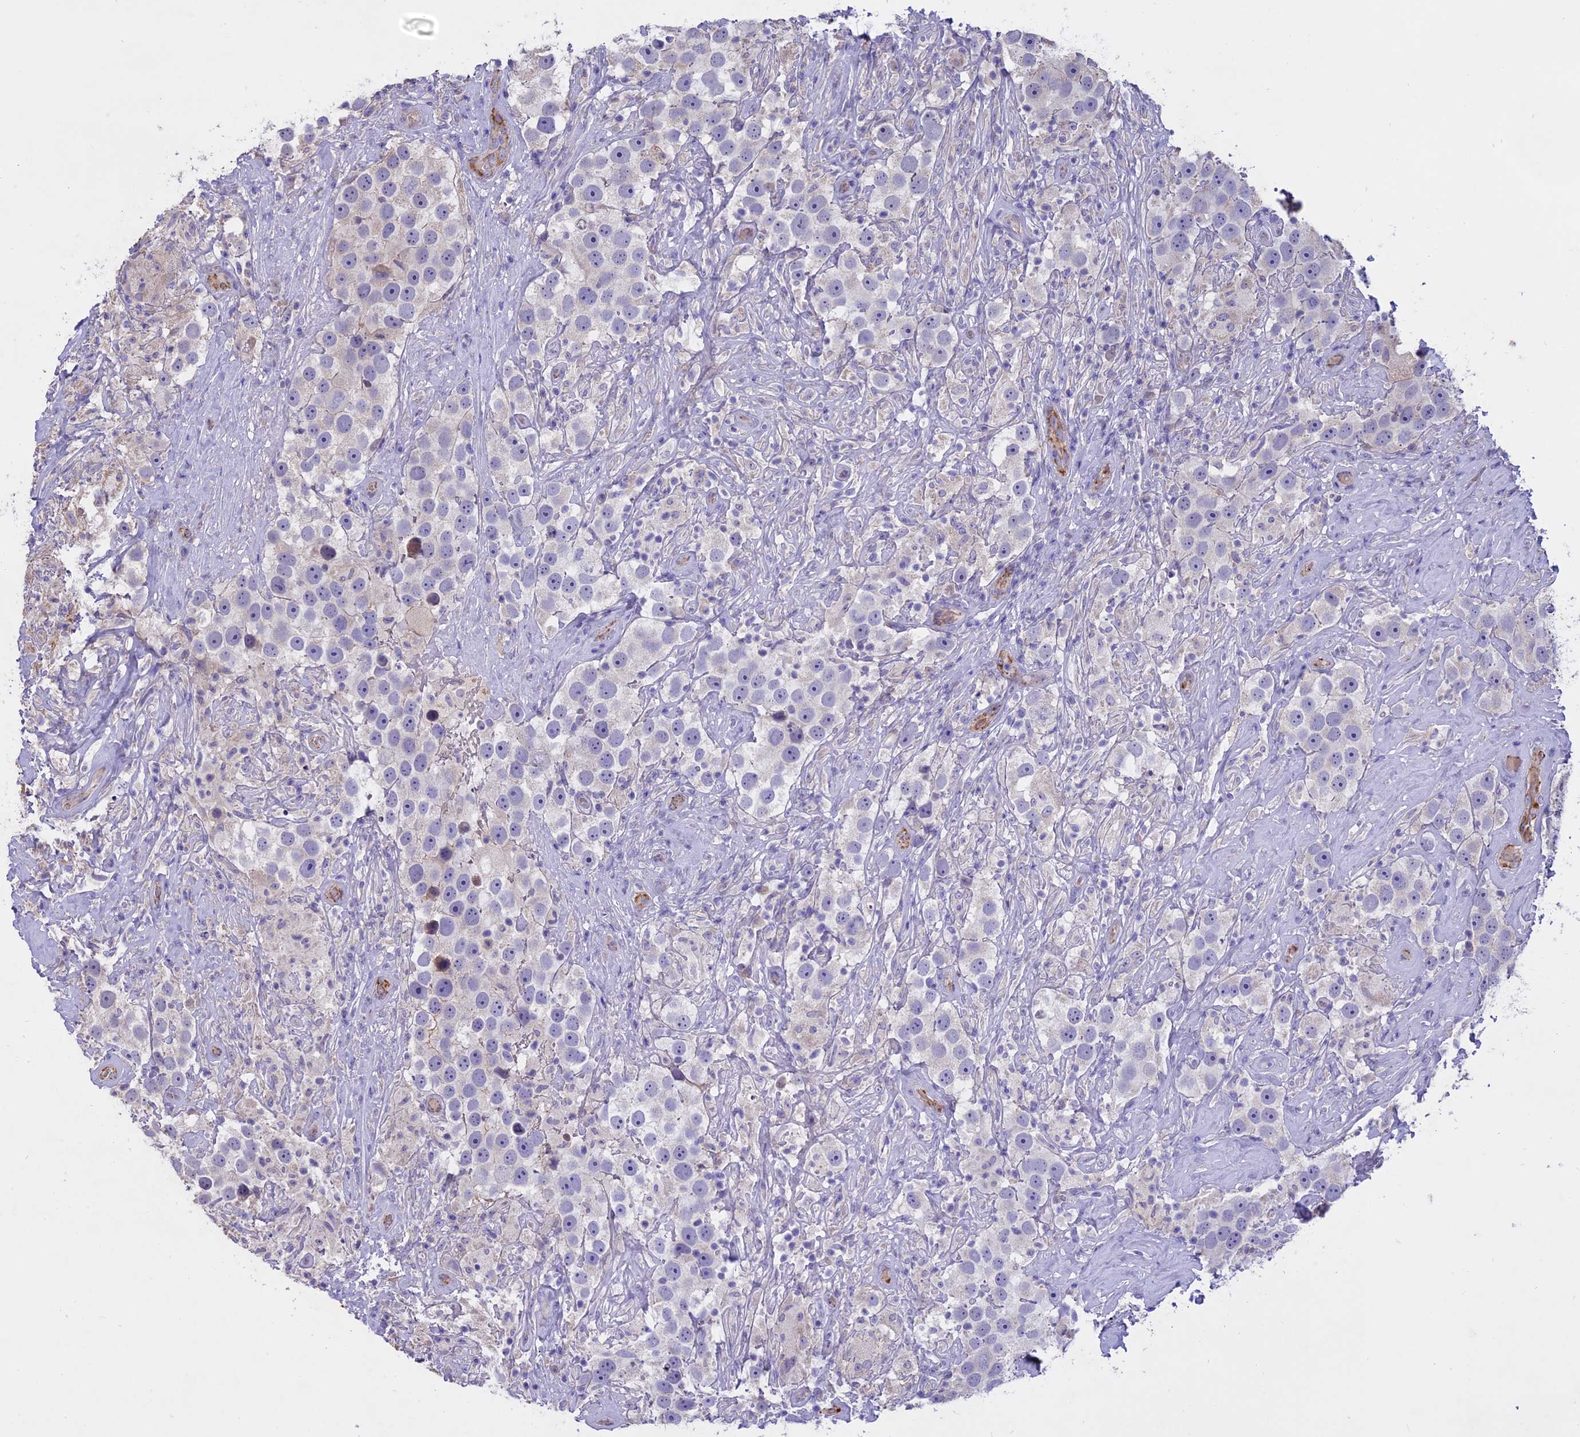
{"staining": {"intensity": "negative", "quantity": "none", "location": "none"}, "tissue": "testis cancer", "cell_type": "Tumor cells", "image_type": "cancer", "snomed": [{"axis": "morphology", "description": "Seminoma, NOS"}, {"axis": "topography", "description": "Testis"}], "caption": "An IHC photomicrograph of seminoma (testis) is shown. There is no staining in tumor cells of seminoma (testis). Brightfield microscopy of immunohistochemistry (IHC) stained with DAB (brown) and hematoxylin (blue), captured at high magnification.", "gene": "WFDC2", "patient": {"sex": "male", "age": 49}}